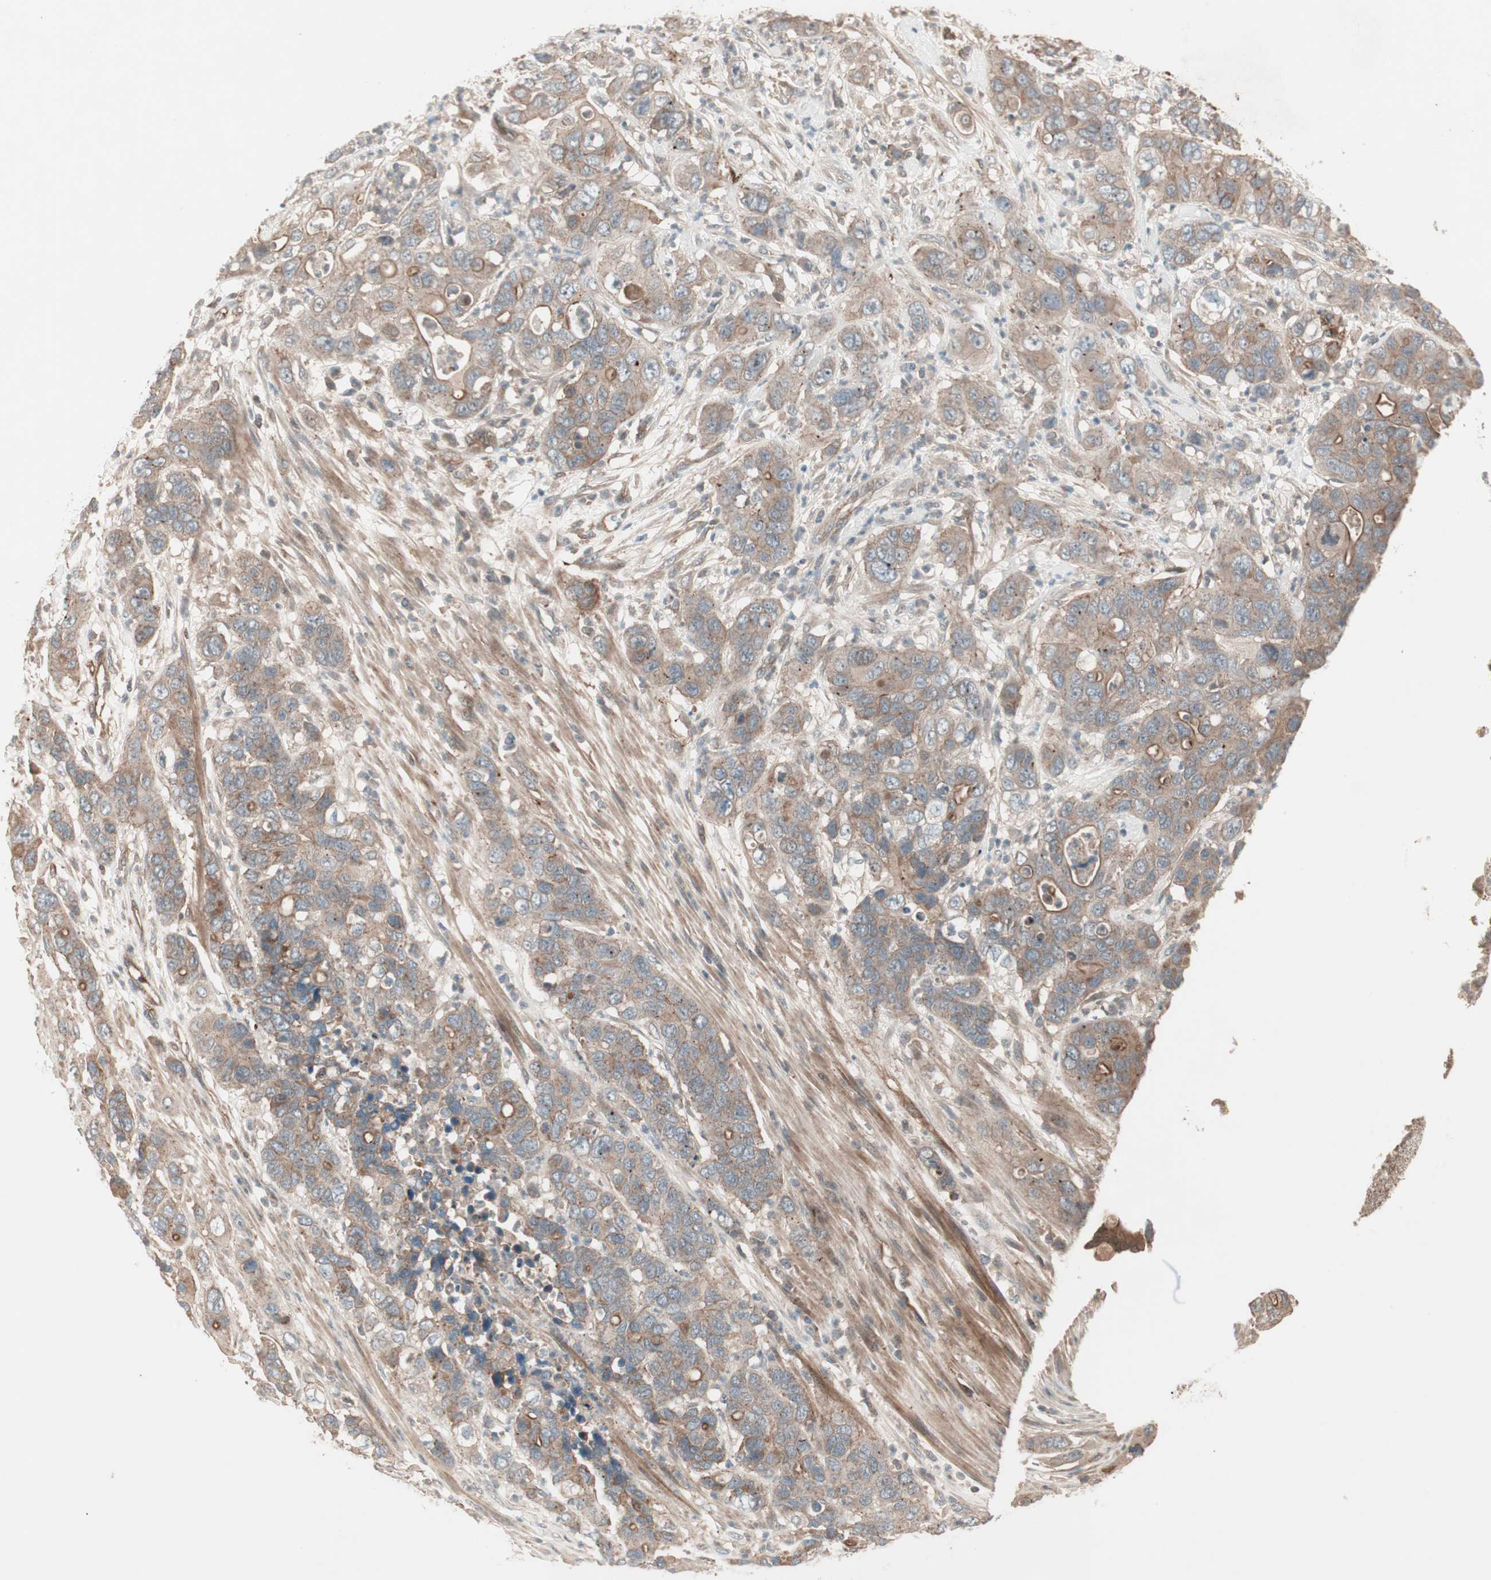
{"staining": {"intensity": "moderate", "quantity": ">75%", "location": "cytoplasmic/membranous"}, "tissue": "pancreatic cancer", "cell_type": "Tumor cells", "image_type": "cancer", "snomed": [{"axis": "morphology", "description": "Adenocarcinoma, NOS"}, {"axis": "topography", "description": "Pancreas"}], "caption": "A medium amount of moderate cytoplasmic/membranous staining is seen in about >75% of tumor cells in pancreatic cancer (adenocarcinoma) tissue.", "gene": "TFPI", "patient": {"sex": "female", "age": 71}}